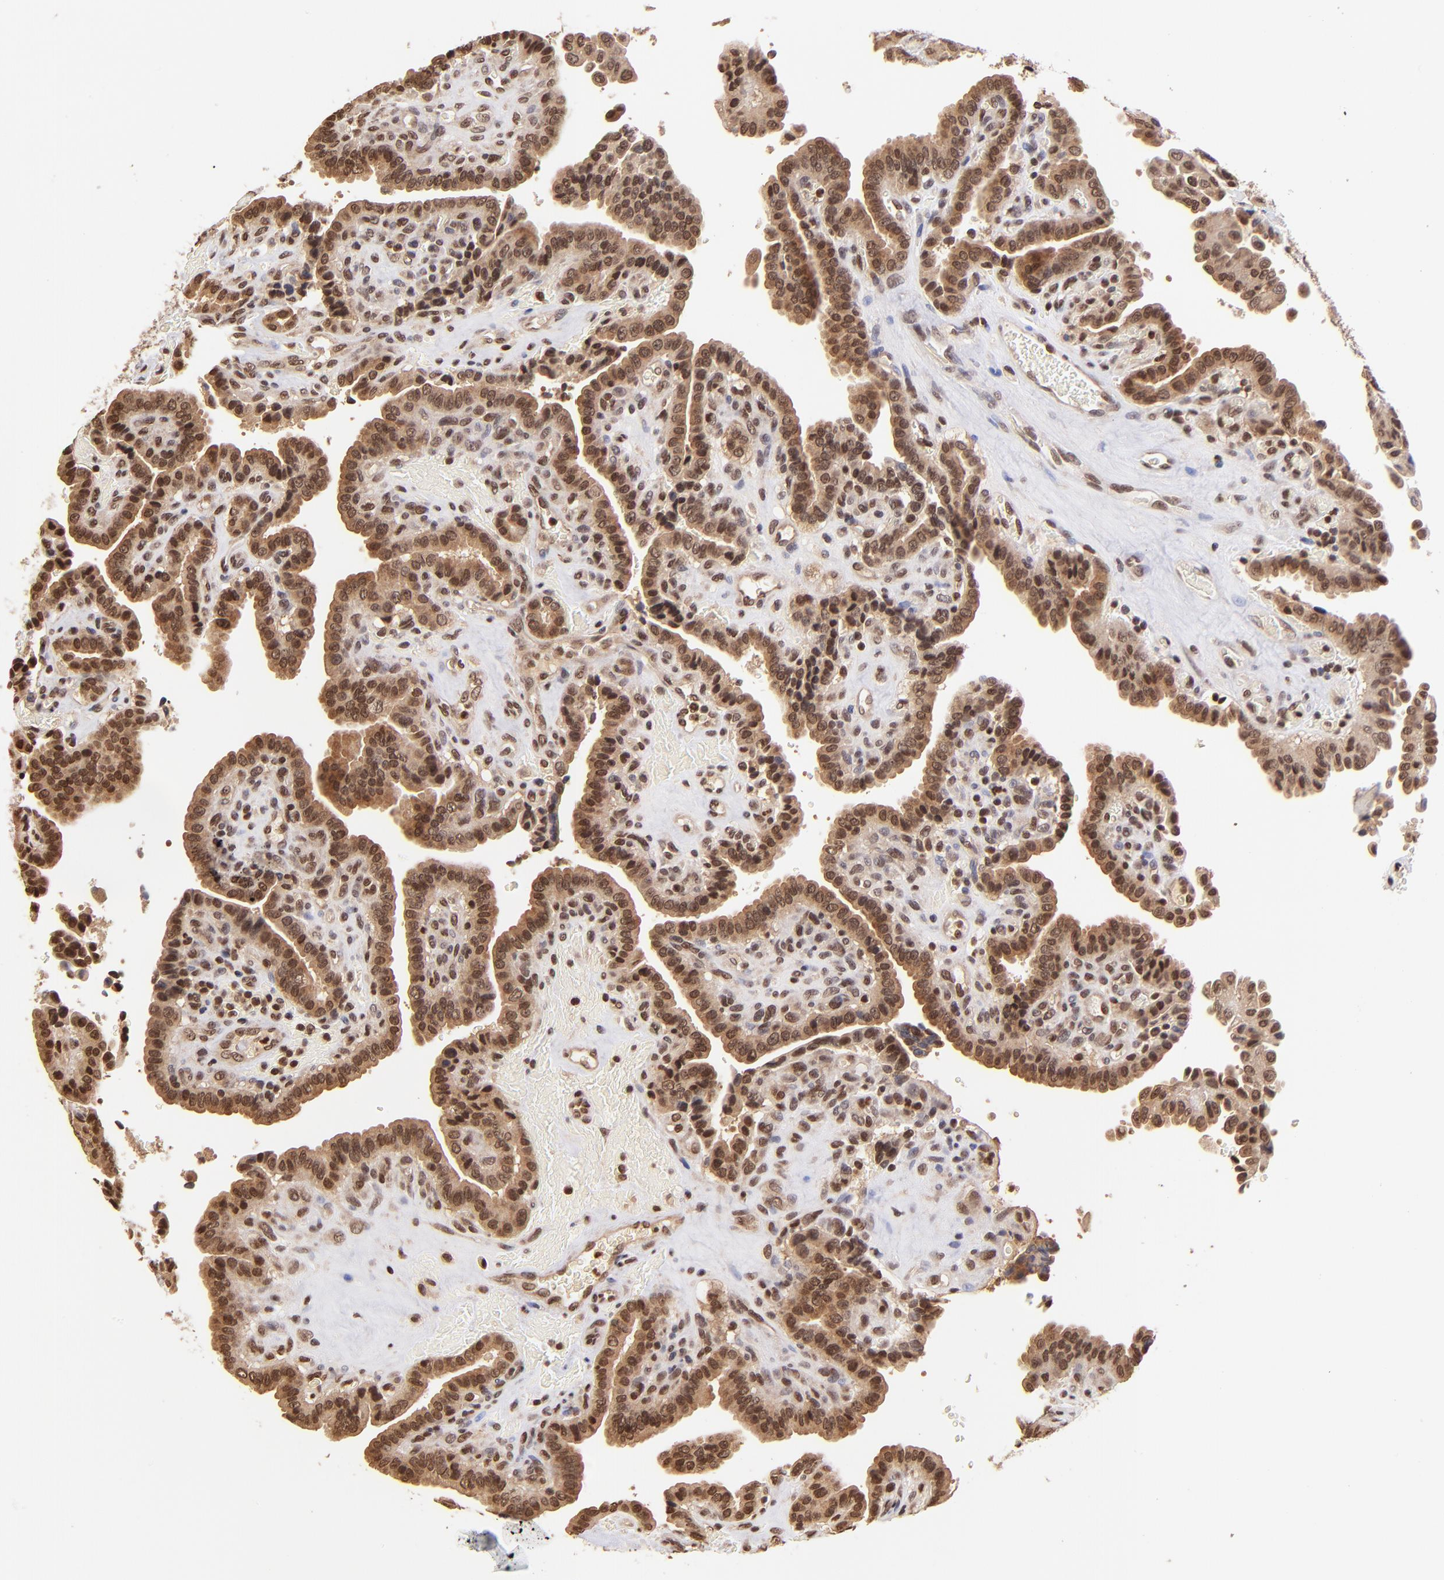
{"staining": {"intensity": "strong", "quantity": ">75%", "location": "cytoplasmic/membranous,nuclear"}, "tissue": "thyroid cancer", "cell_type": "Tumor cells", "image_type": "cancer", "snomed": [{"axis": "morphology", "description": "Papillary adenocarcinoma, NOS"}, {"axis": "topography", "description": "Thyroid gland"}], "caption": "The histopathology image demonstrates immunohistochemical staining of thyroid cancer. There is strong cytoplasmic/membranous and nuclear expression is appreciated in about >75% of tumor cells.", "gene": "WDR25", "patient": {"sex": "male", "age": 87}}